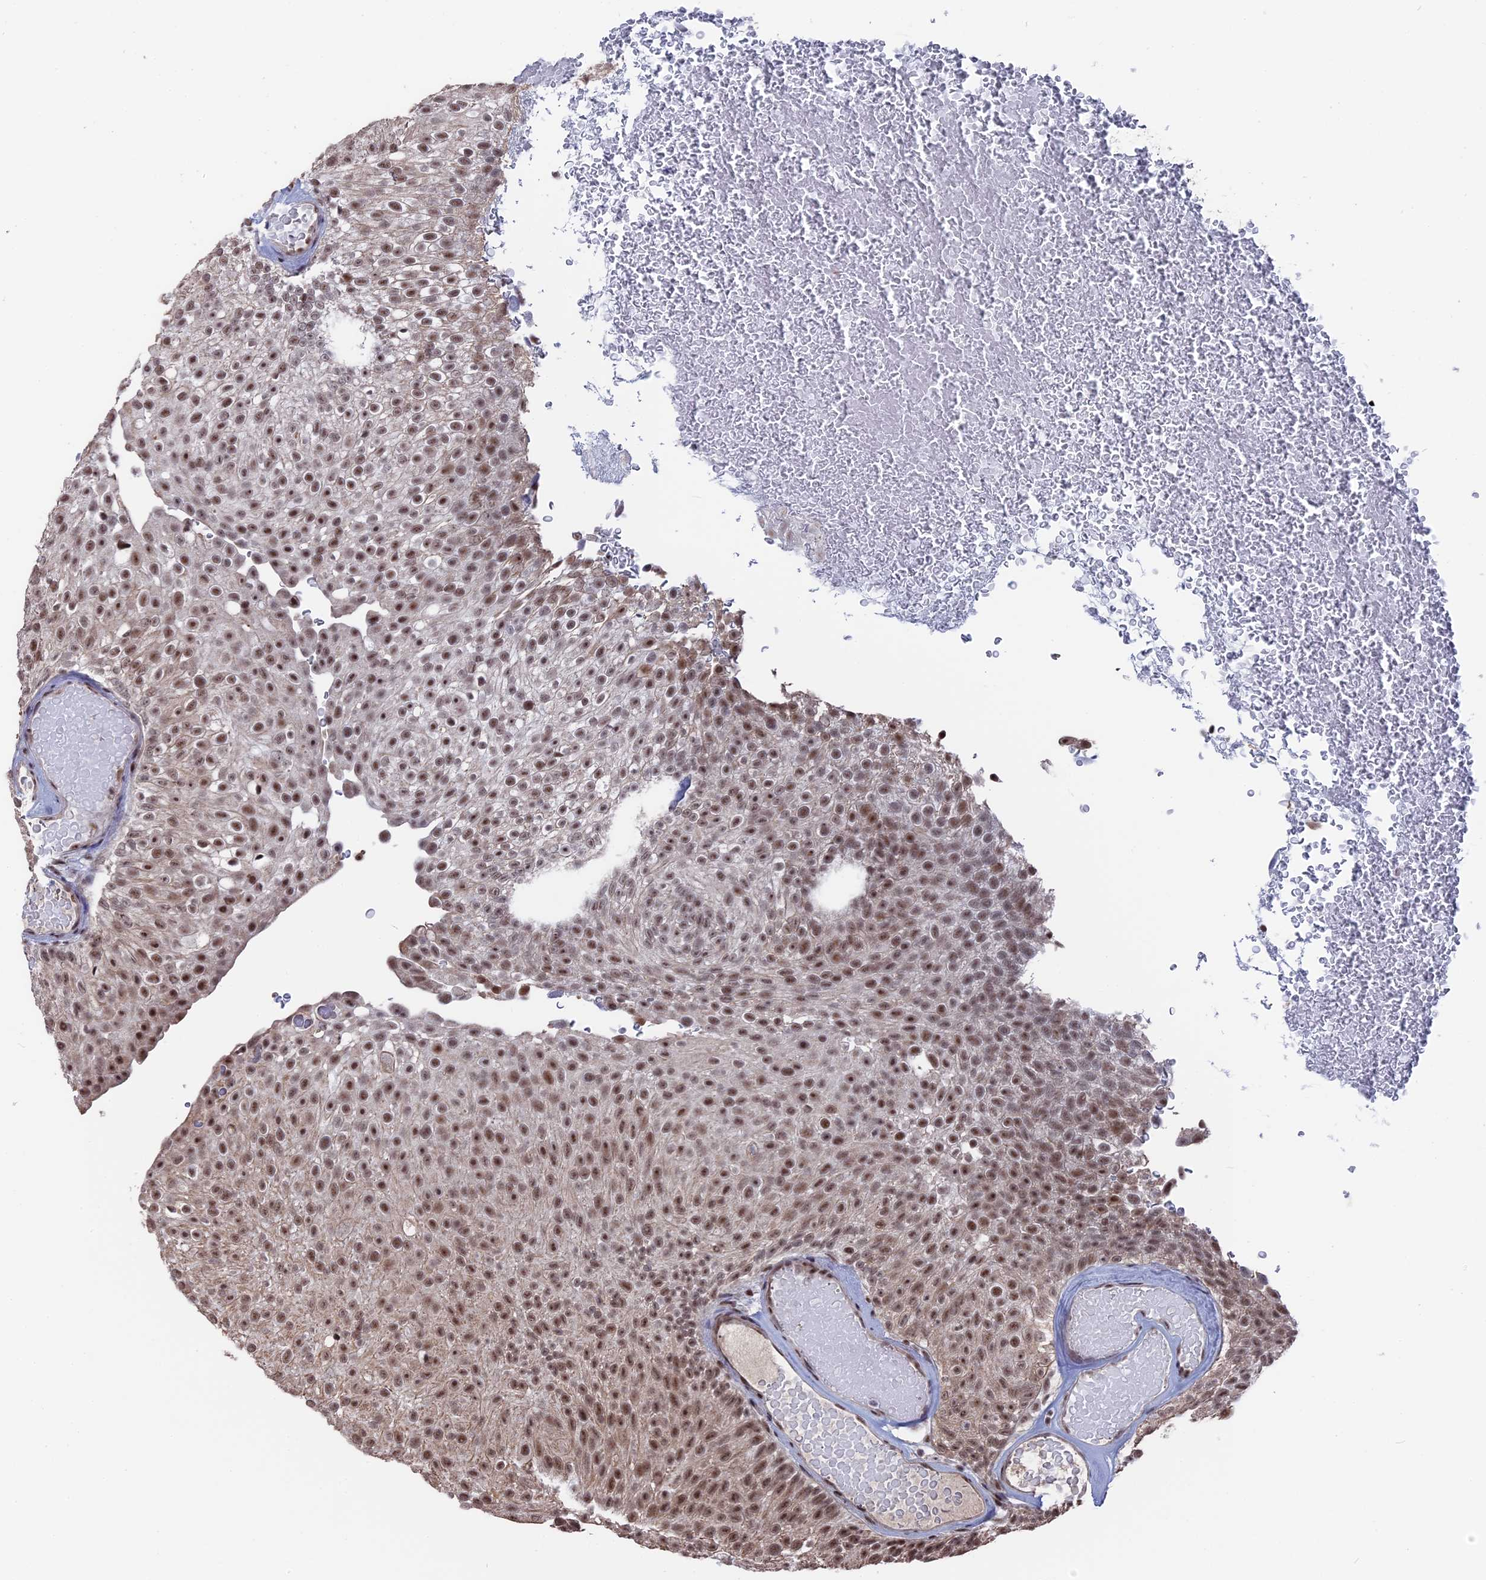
{"staining": {"intensity": "moderate", "quantity": ">75%", "location": "nuclear"}, "tissue": "urothelial cancer", "cell_type": "Tumor cells", "image_type": "cancer", "snomed": [{"axis": "morphology", "description": "Urothelial carcinoma, Low grade"}, {"axis": "topography", "description": "Urinary bladder"}], "caption": "Immunohistochemical staining of human urothelial cancer demonstrates moderate nuclear protein expression in approximately >75% of tumor cells.", "gene": "SF3A2", "patient": {"sex": "male", "age": 78}}